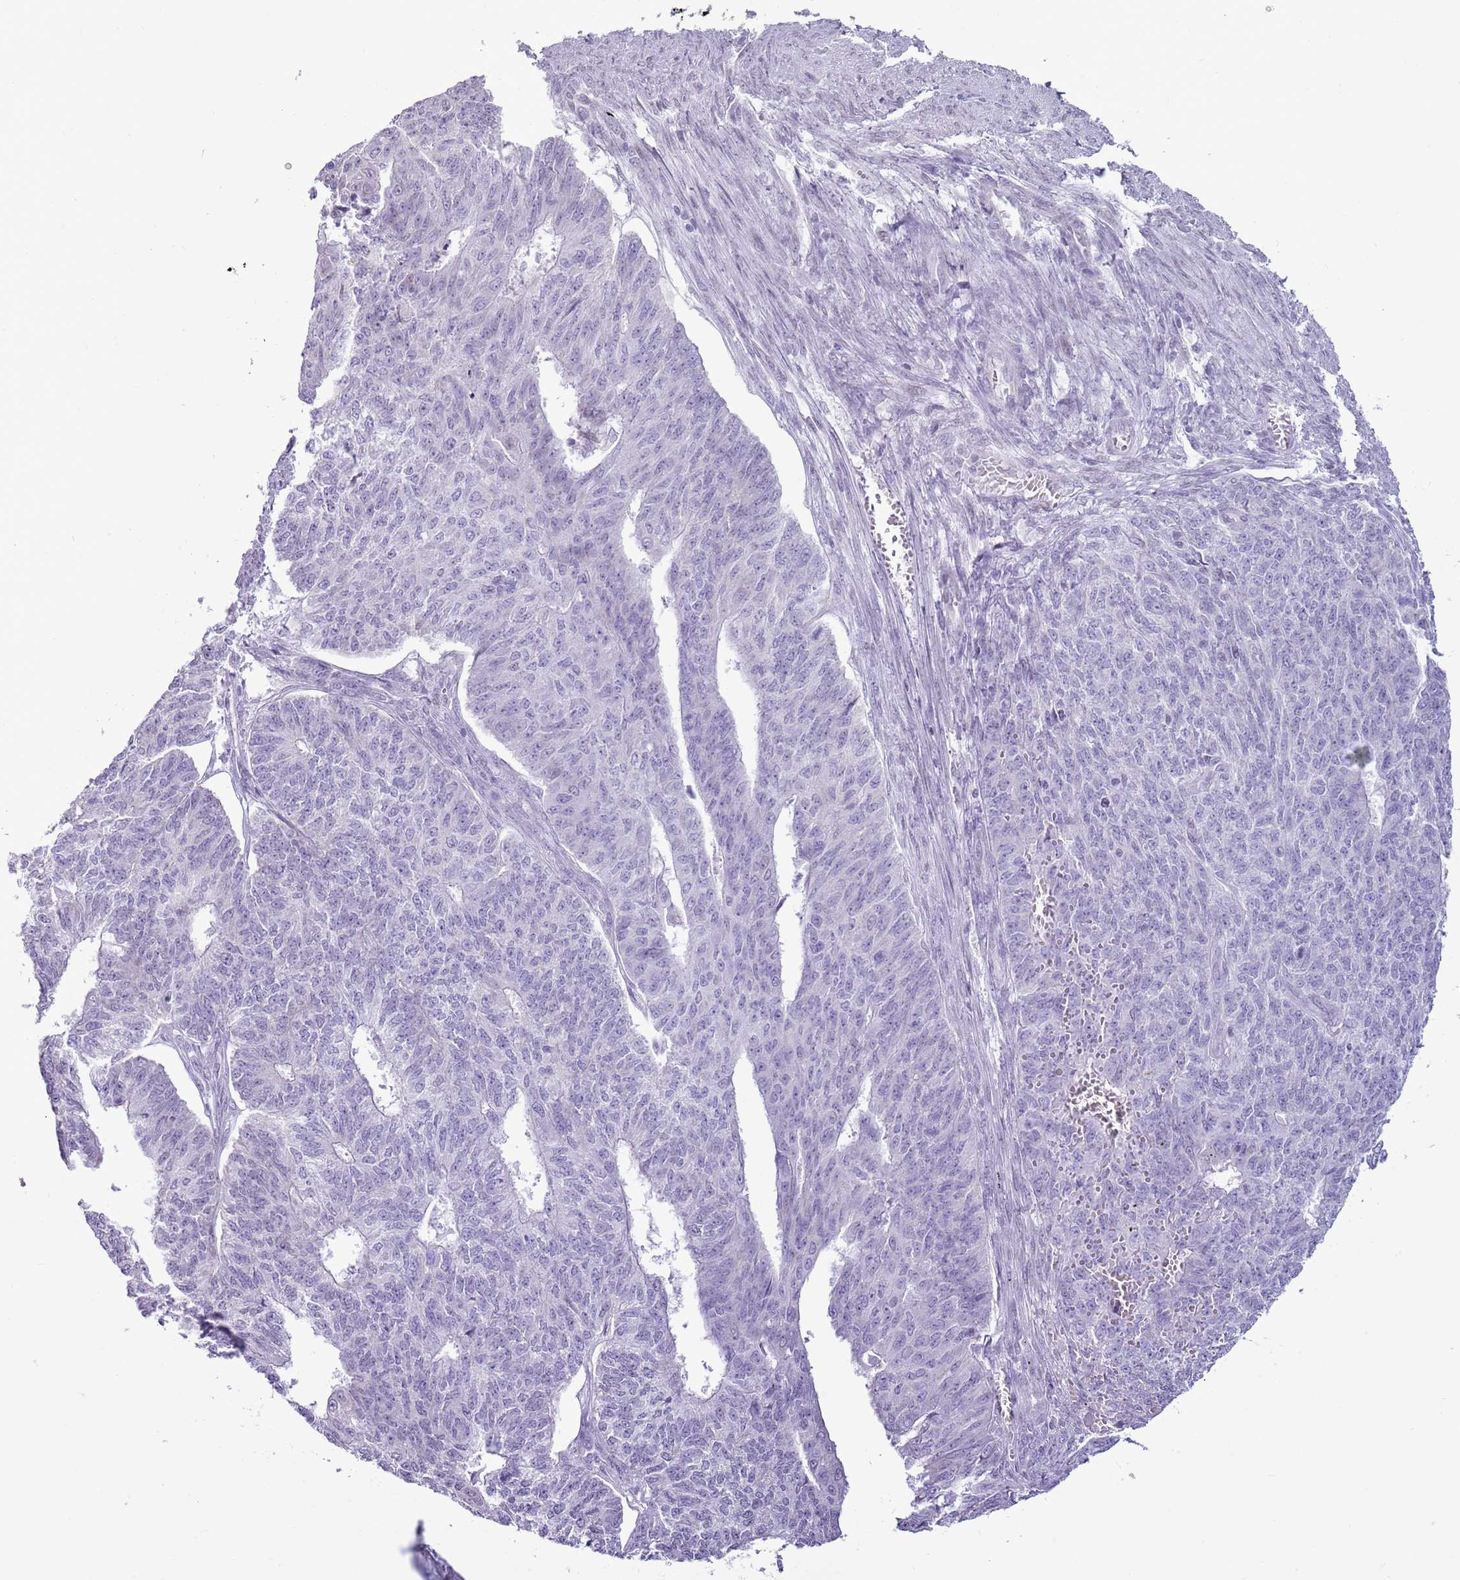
{"staining": {"intensity": "negative", "quantity": "none", "location": "none"}, "tissue": "endometrial cancer", "cell_type": "Tumor cells", "image_type": "cancer", "snomed": [{"axis": "morphology", "description": "Adenocarcinoma, NOS"}, {"axis": "topography", "description": "Endometrium"}], "caption": "This histopathology image is of adenocarcinoma (endometrial) stained with immunohistochemistry to label a protein in brown with the nuclei are counter-stained blue. There is no expression in tumor cells. The staining is performed using DAB brown chromogen with nuclei counter-stained in using hematoxylin.", "gene": "RPL3L", "patient": {"sex": "female", "age": 32}}